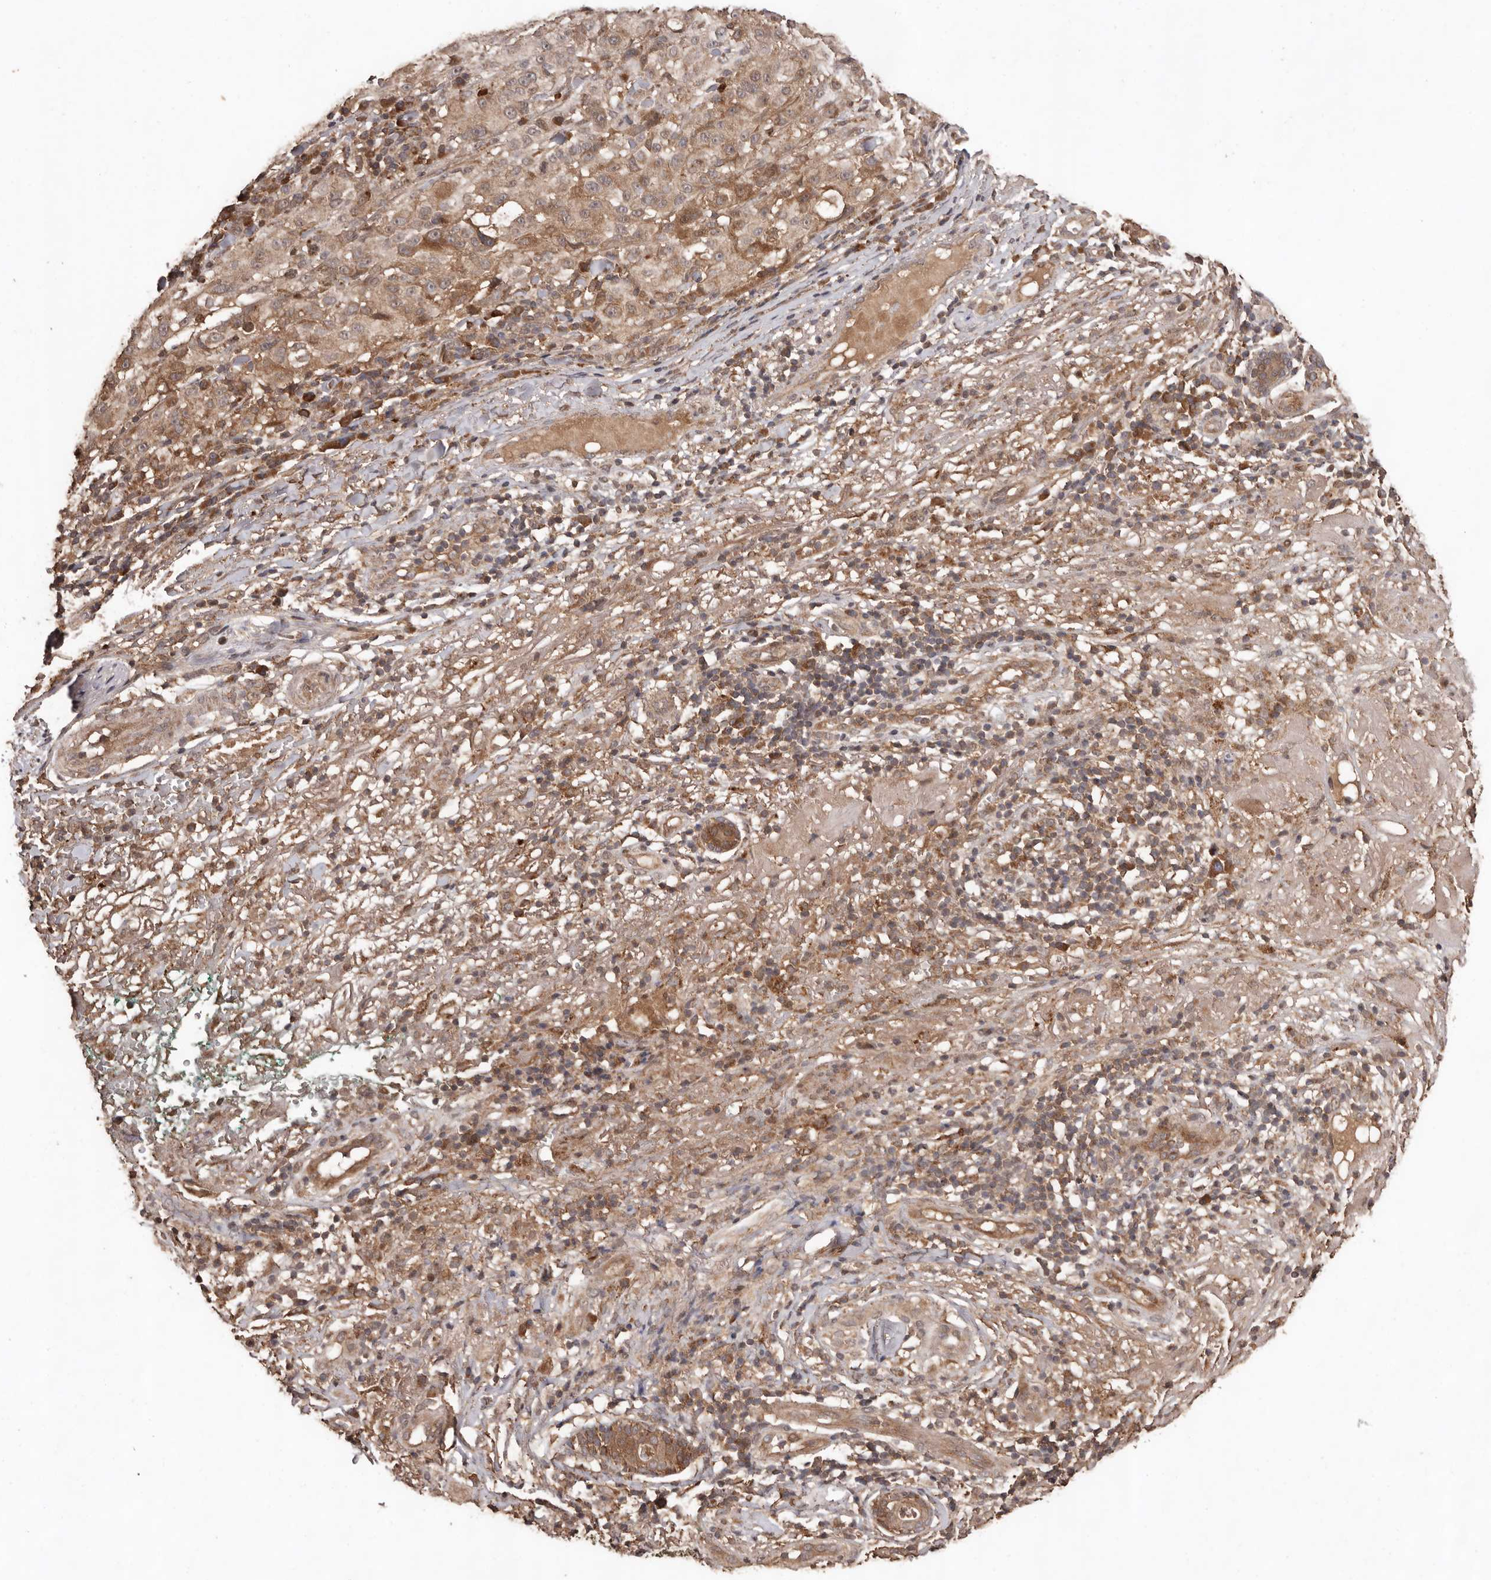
{"staining": {"intensity": "weak", "quantity": ">75%", "location": "cytoplasmic/membranous,nuclear"}, "tissue": "melanoma", "cell_type": "Tumor cells", "image_type": "cancer", "snomed": [{"axis": "morphology", "description": "Necrosis, NOS"}, {"axis": "morphology", "description": "Malignant melanoma, NOS"}, {"axis": "topography", "description": "Skin"}], "caption": "Malignant melanoma stained with IHC exhibits weak cytoplasmic/membranous and nuclear staining in about >75% of tumor cells.", "gene": "RWDD1", "patient": {"sex": "female", "age": 87}}